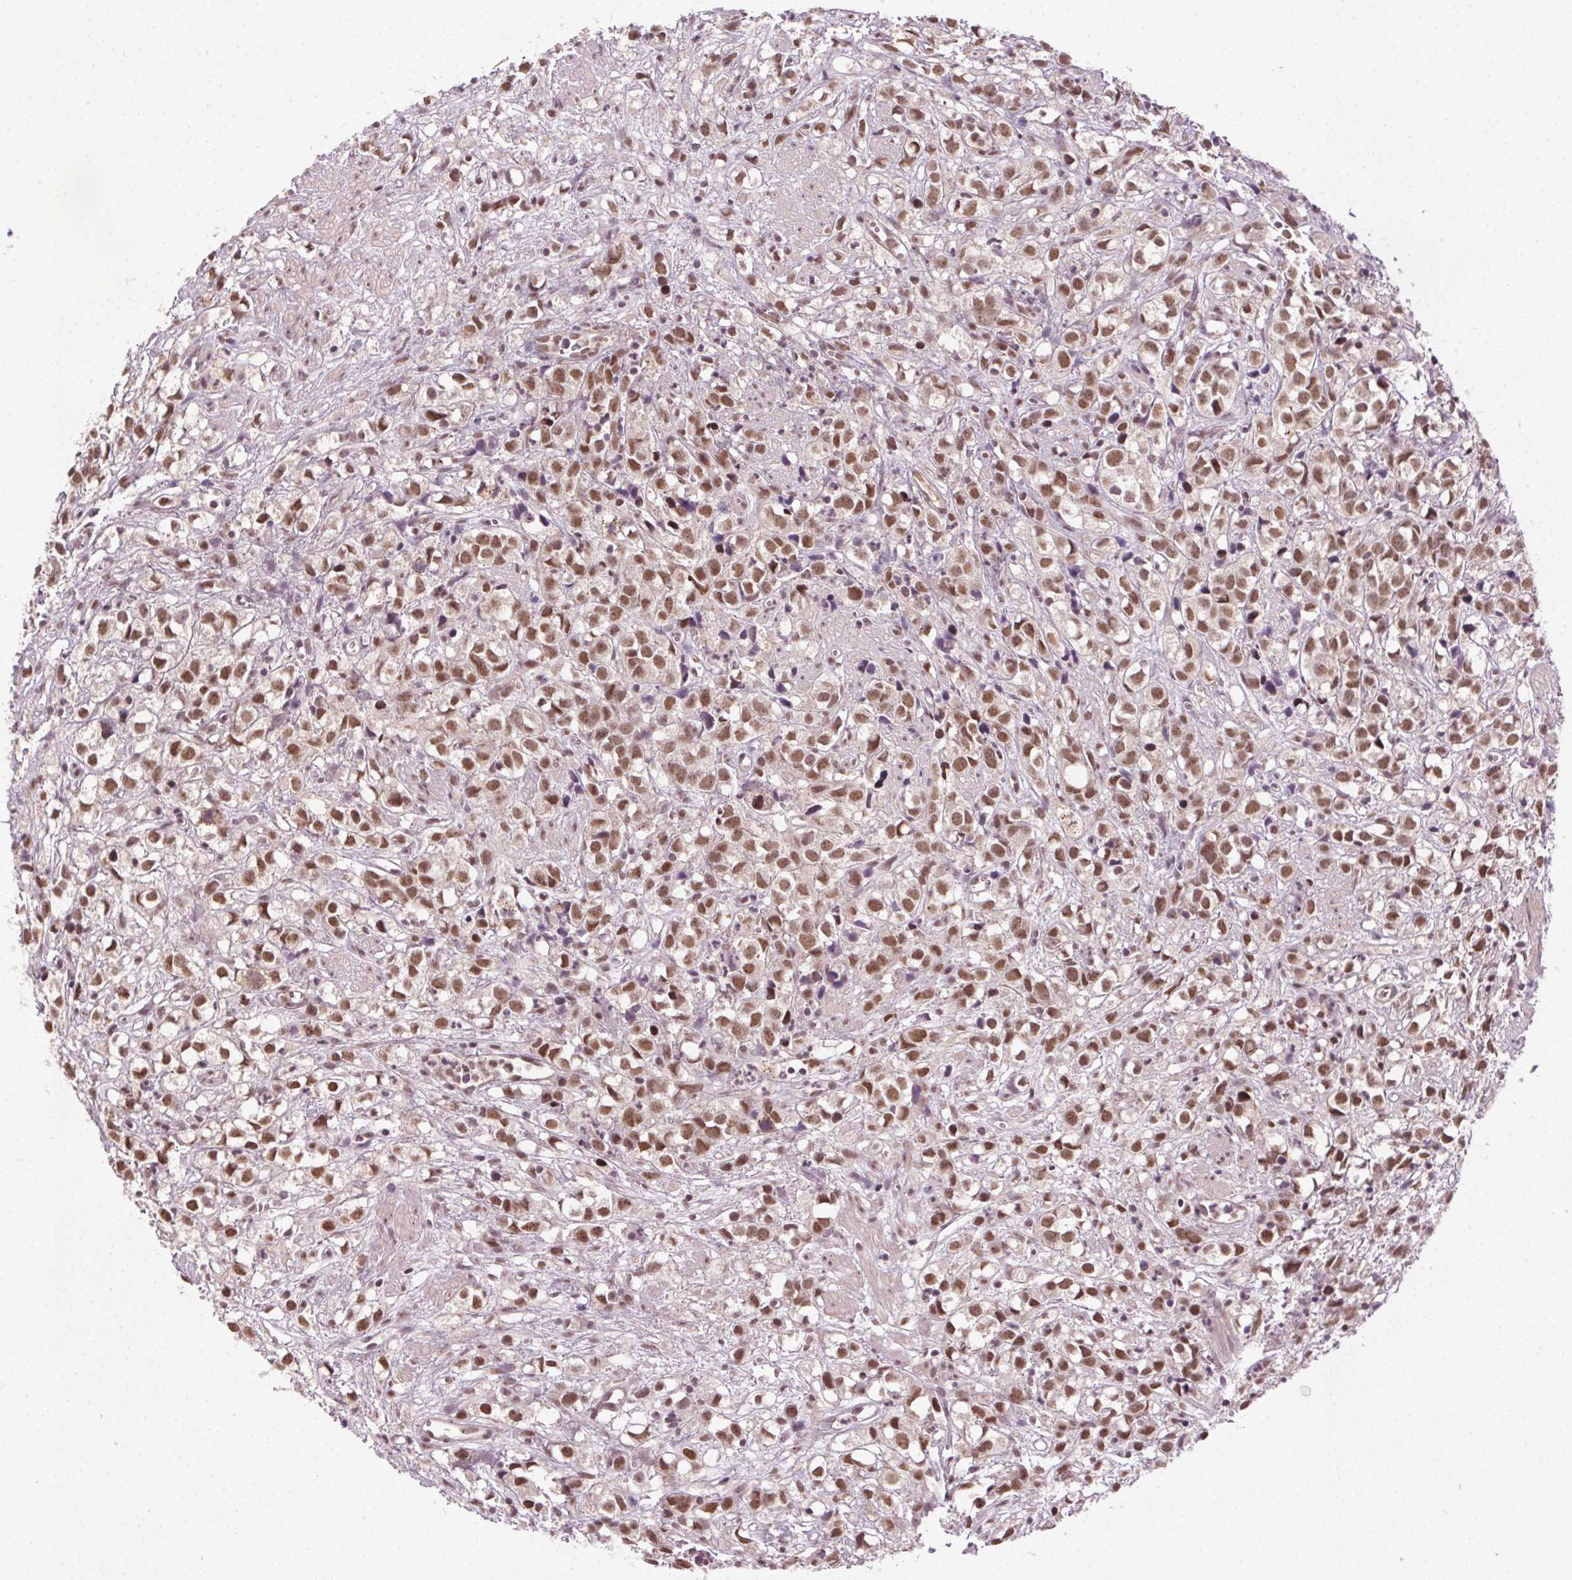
{"staining": {"intensity": "moderate", "quantity": ">75%", "location": "nuclear"}, "tissue": "prostate cancer", "cell_type": "Tumor cells", "image_type": "cancer", "snomed": [{"axis": "morphology", "description": "Adenocarcinoma, High grade"}, {"axis": "topography", "description": "Prostate"}], "caption": "A brown stain labels moderate nuclear staining of a protein in human prostate cancer (adenocarcinoma (high-grade)) tumor cells.", "gene": "MED6", "patient": {"sex": "male", "age": 68}}